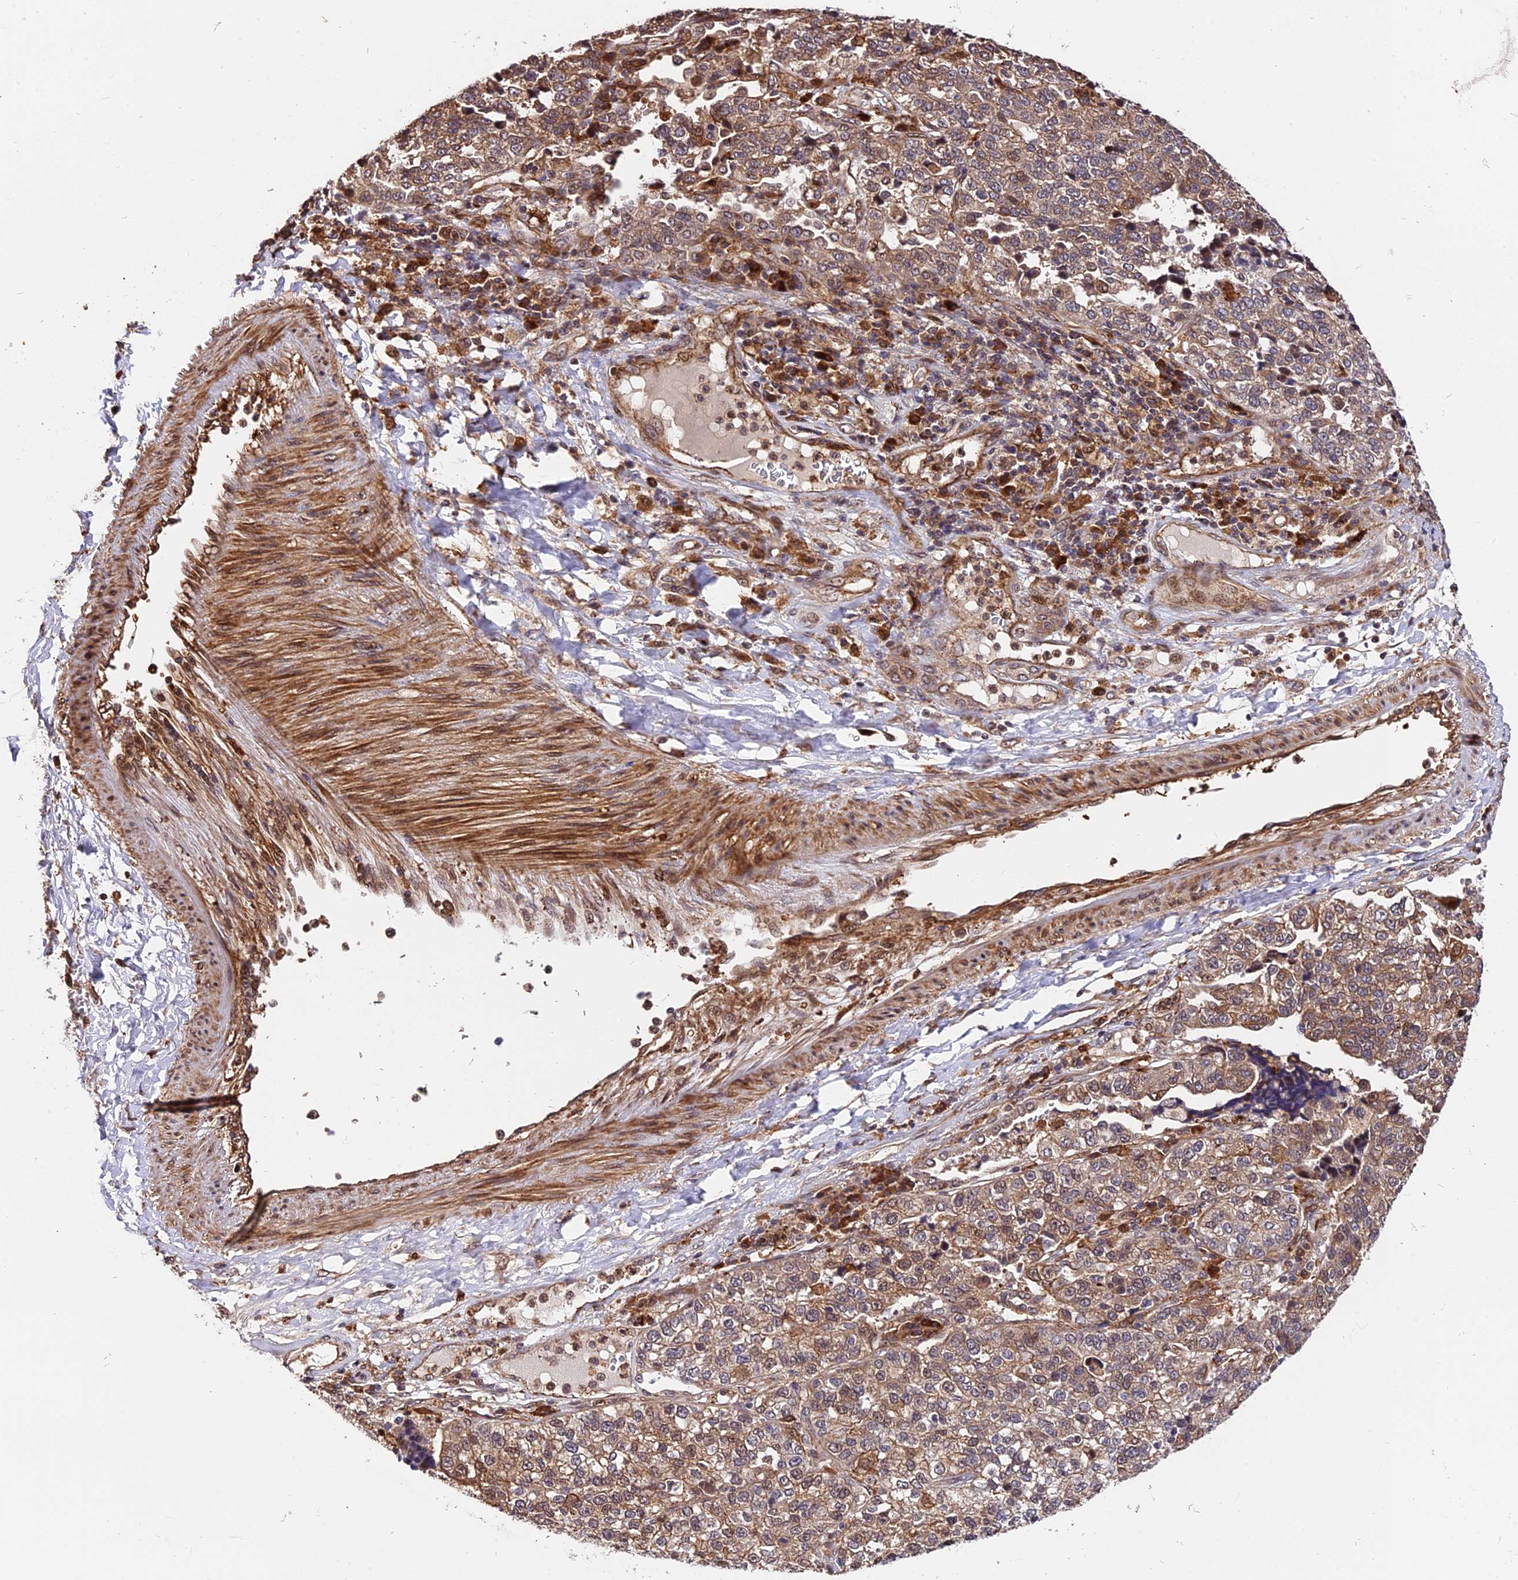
{"staining": {"intensity": "weak", "quantity": "25%-75%", "location": "cytoplasmic/membranous"}, "tissue": "lung cancer", "cell_type": "Tumor cells", "image_type": "cancer", "snomed": [{"axis": "morphology", "description": "Adenocarcinoma, NOS"}, {"axis": "topography", "description": "Lung"}], "caption": "Immunohistochemical staining of human adenocarcinoma (lung) shows weak cytoplasmic/membranous protein expression in about 25%-75% of tumor cells.", "gene": "HERPUD1", "patient": {"sex": "male", "age": 49}}